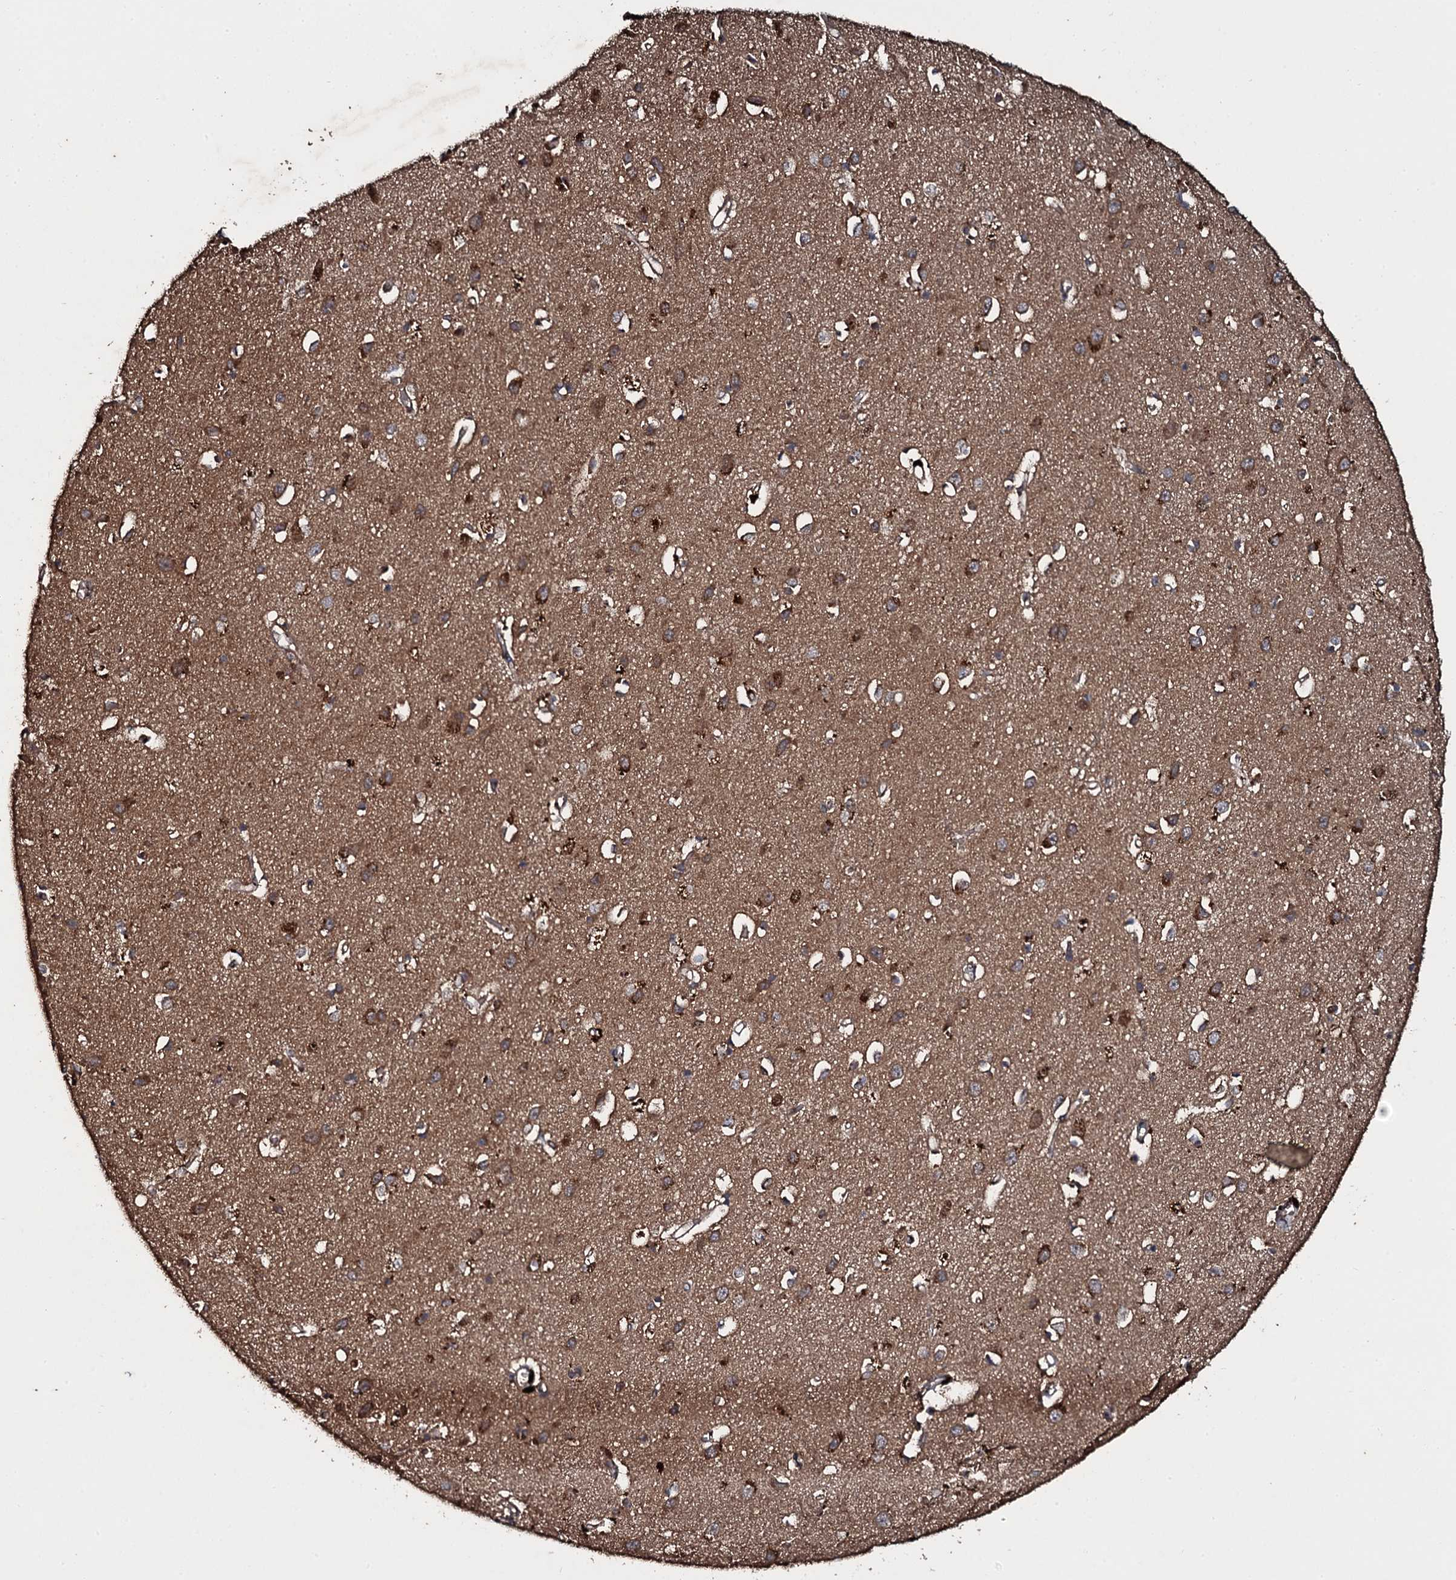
{"staining": {"intensity": "moderate", "quantity": "25%-75%", "location": "cytoplasmic/membranous"}, "tissue": "cerebral cortex", "cell_type": "Endothelial cells", "image_type": "normal", "snomed": [{"axis": "morphology", "description": "Normal tissue, NOS"}, {"axis": "topography", "description": "Cerebral cortex"}], "caption": "Moderate cytoplasmic/membranous expression is identified in approximately 25%-75% of endothelial cells in unremarkable cerebral cortex.", "gene": "ADGRG3", "patient": {"sex": "female", "age": 64}}